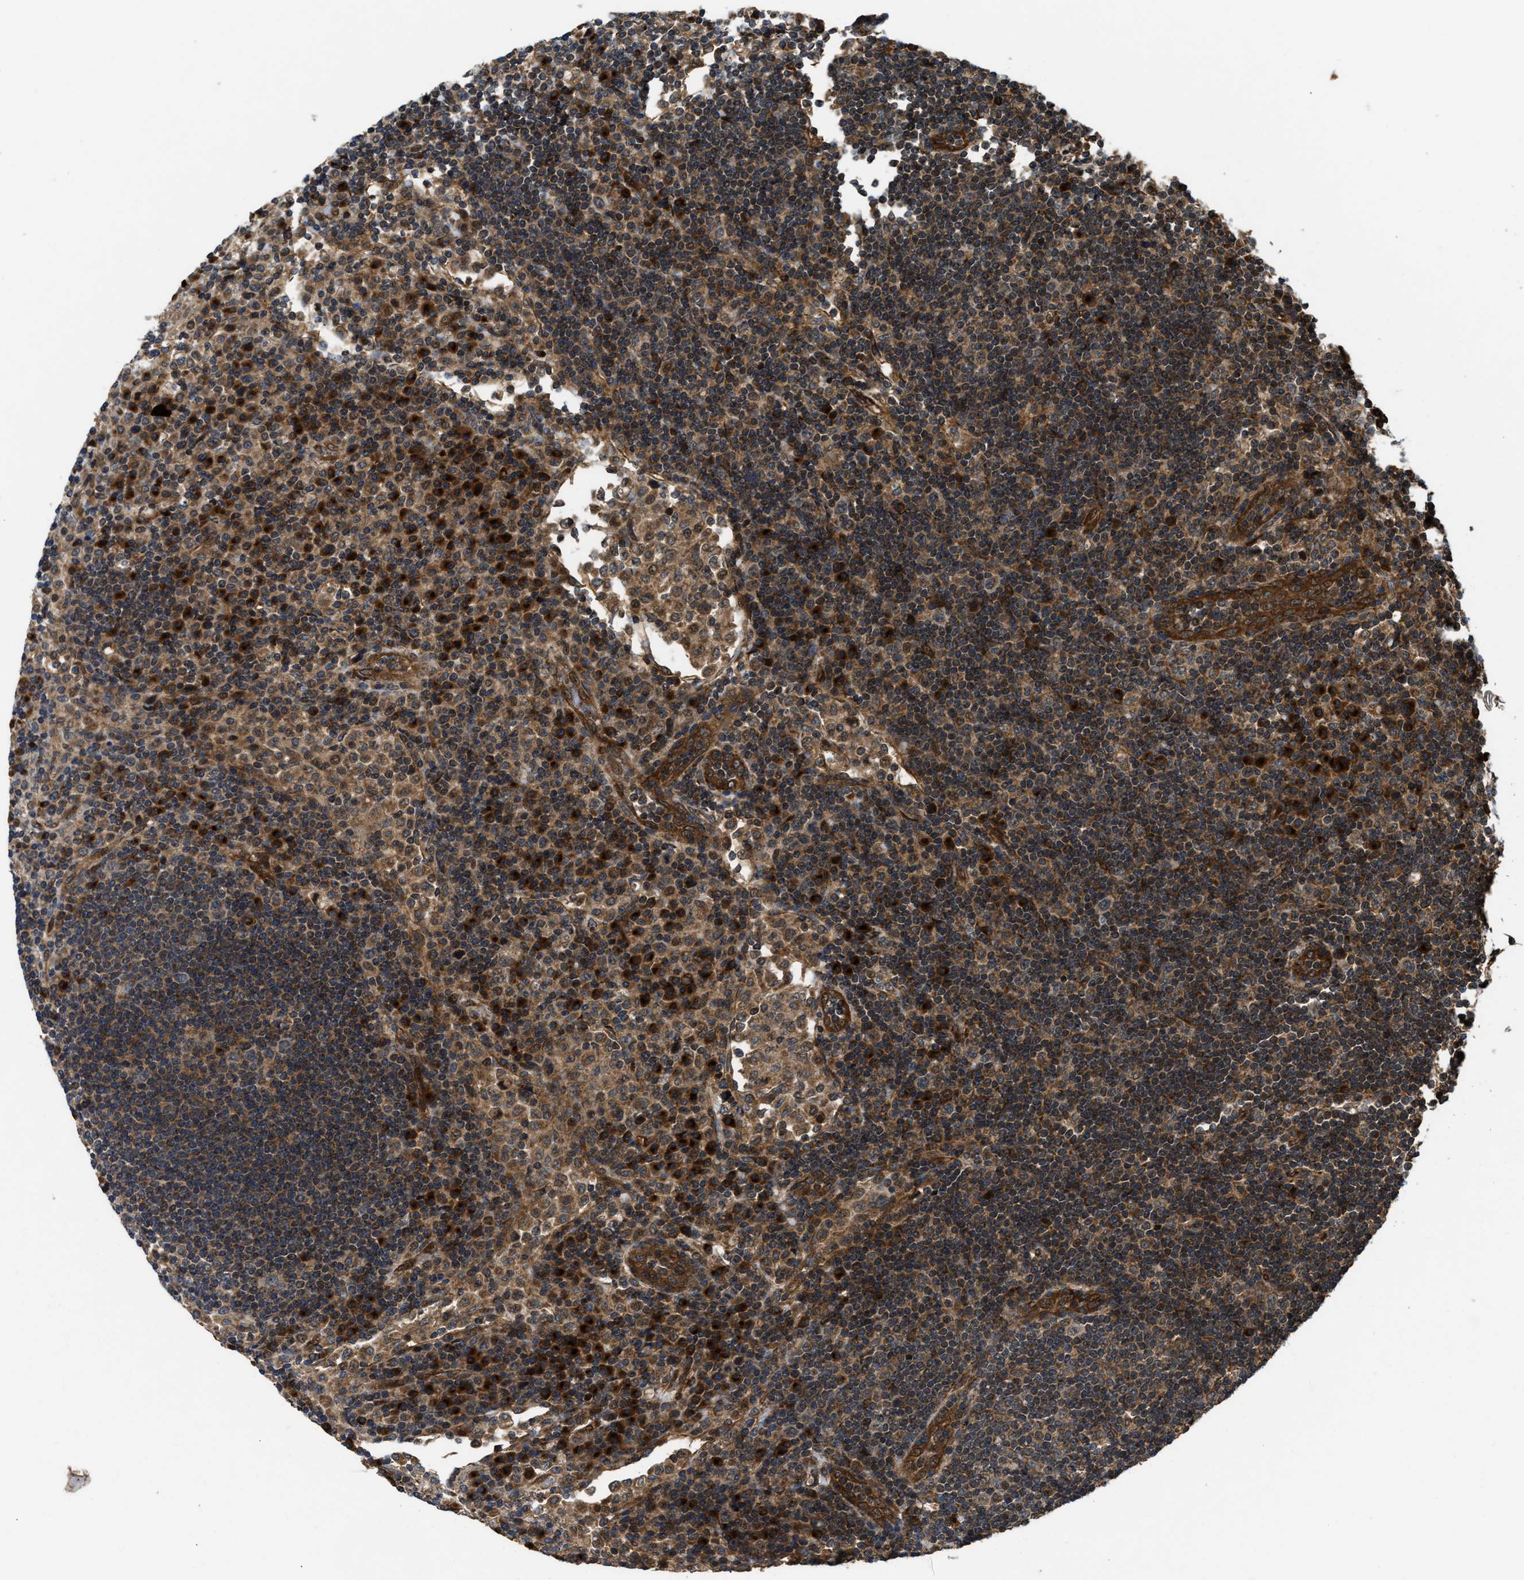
{"staining": {"intensity": "moderate", "quantity": ">75%", "location": "cytoplasmic/membranous"}, "tissue": "lymph node", "cell_type": "Germinal center cells", "image_type": "normal", "snomed": [{"axis": "morphology", "description": "Normal tissue, NOS"}, {"axis": "topography", "description": "Lymph node"}], "caption": "Protein staining displays moderate cytoplasmic/membranous expression in approximately >75% of germinal center cells in benign lymph node.", "gene": "PNPLA8", "patient": {"sex": "female", "age": 53}}